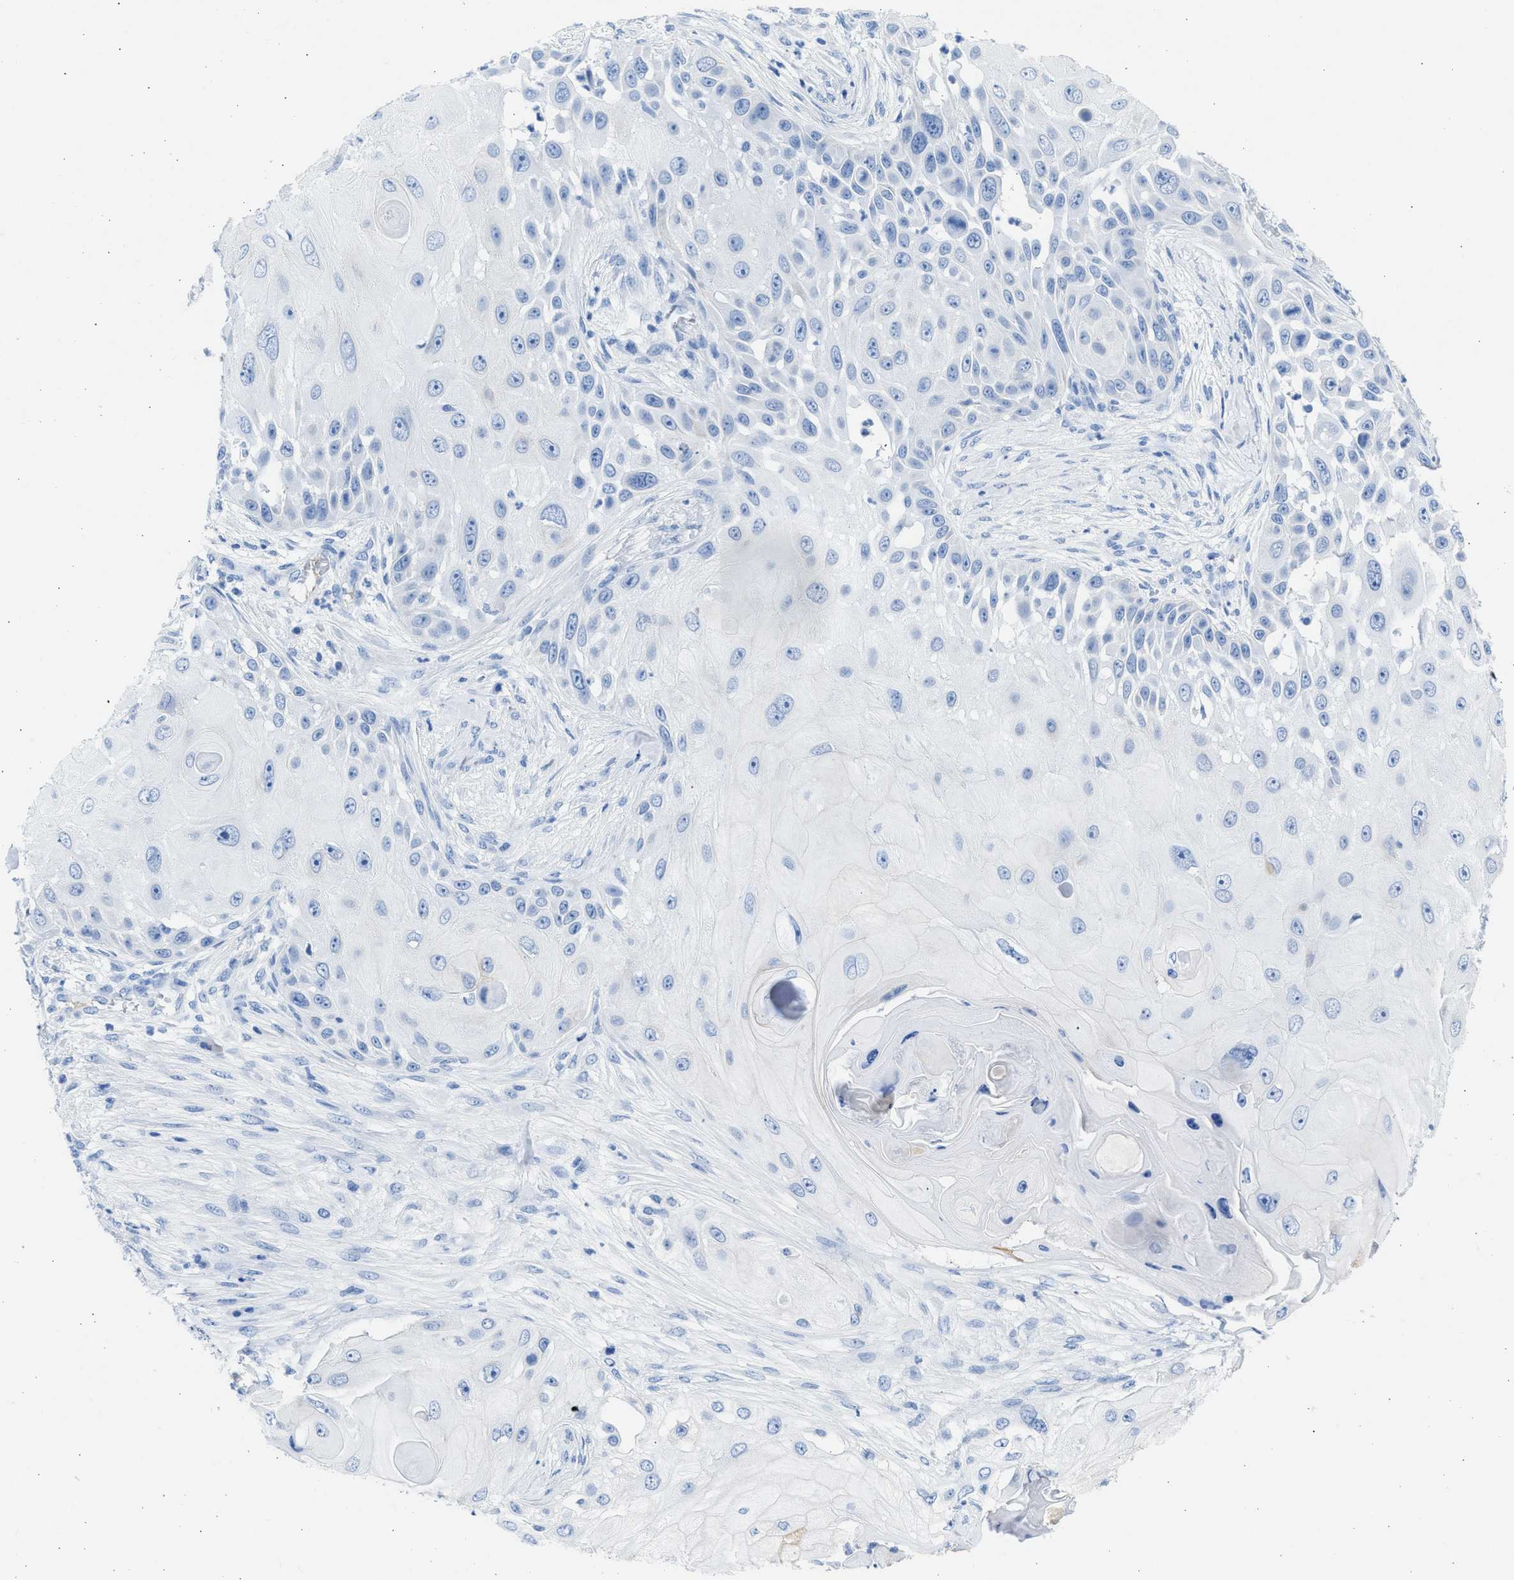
{"staining": {"intensity": "negative", "quantity": "none", "location": "none"}, "tissue": "skin cancer", "cell_type": "Tumor cells", "image_type": "cancer", "snomed": [{"axis": "morphology", "description": "Squamous cell carcinoma, NOS"}, {"axis": "topography", "description": "Skin"}], "caption": "Tumor cells are negative for brown protein staining in squamous cell carcinoma (skin).", "gene": "SPATA3", "patient": {"sex": "female", "age": 44}}